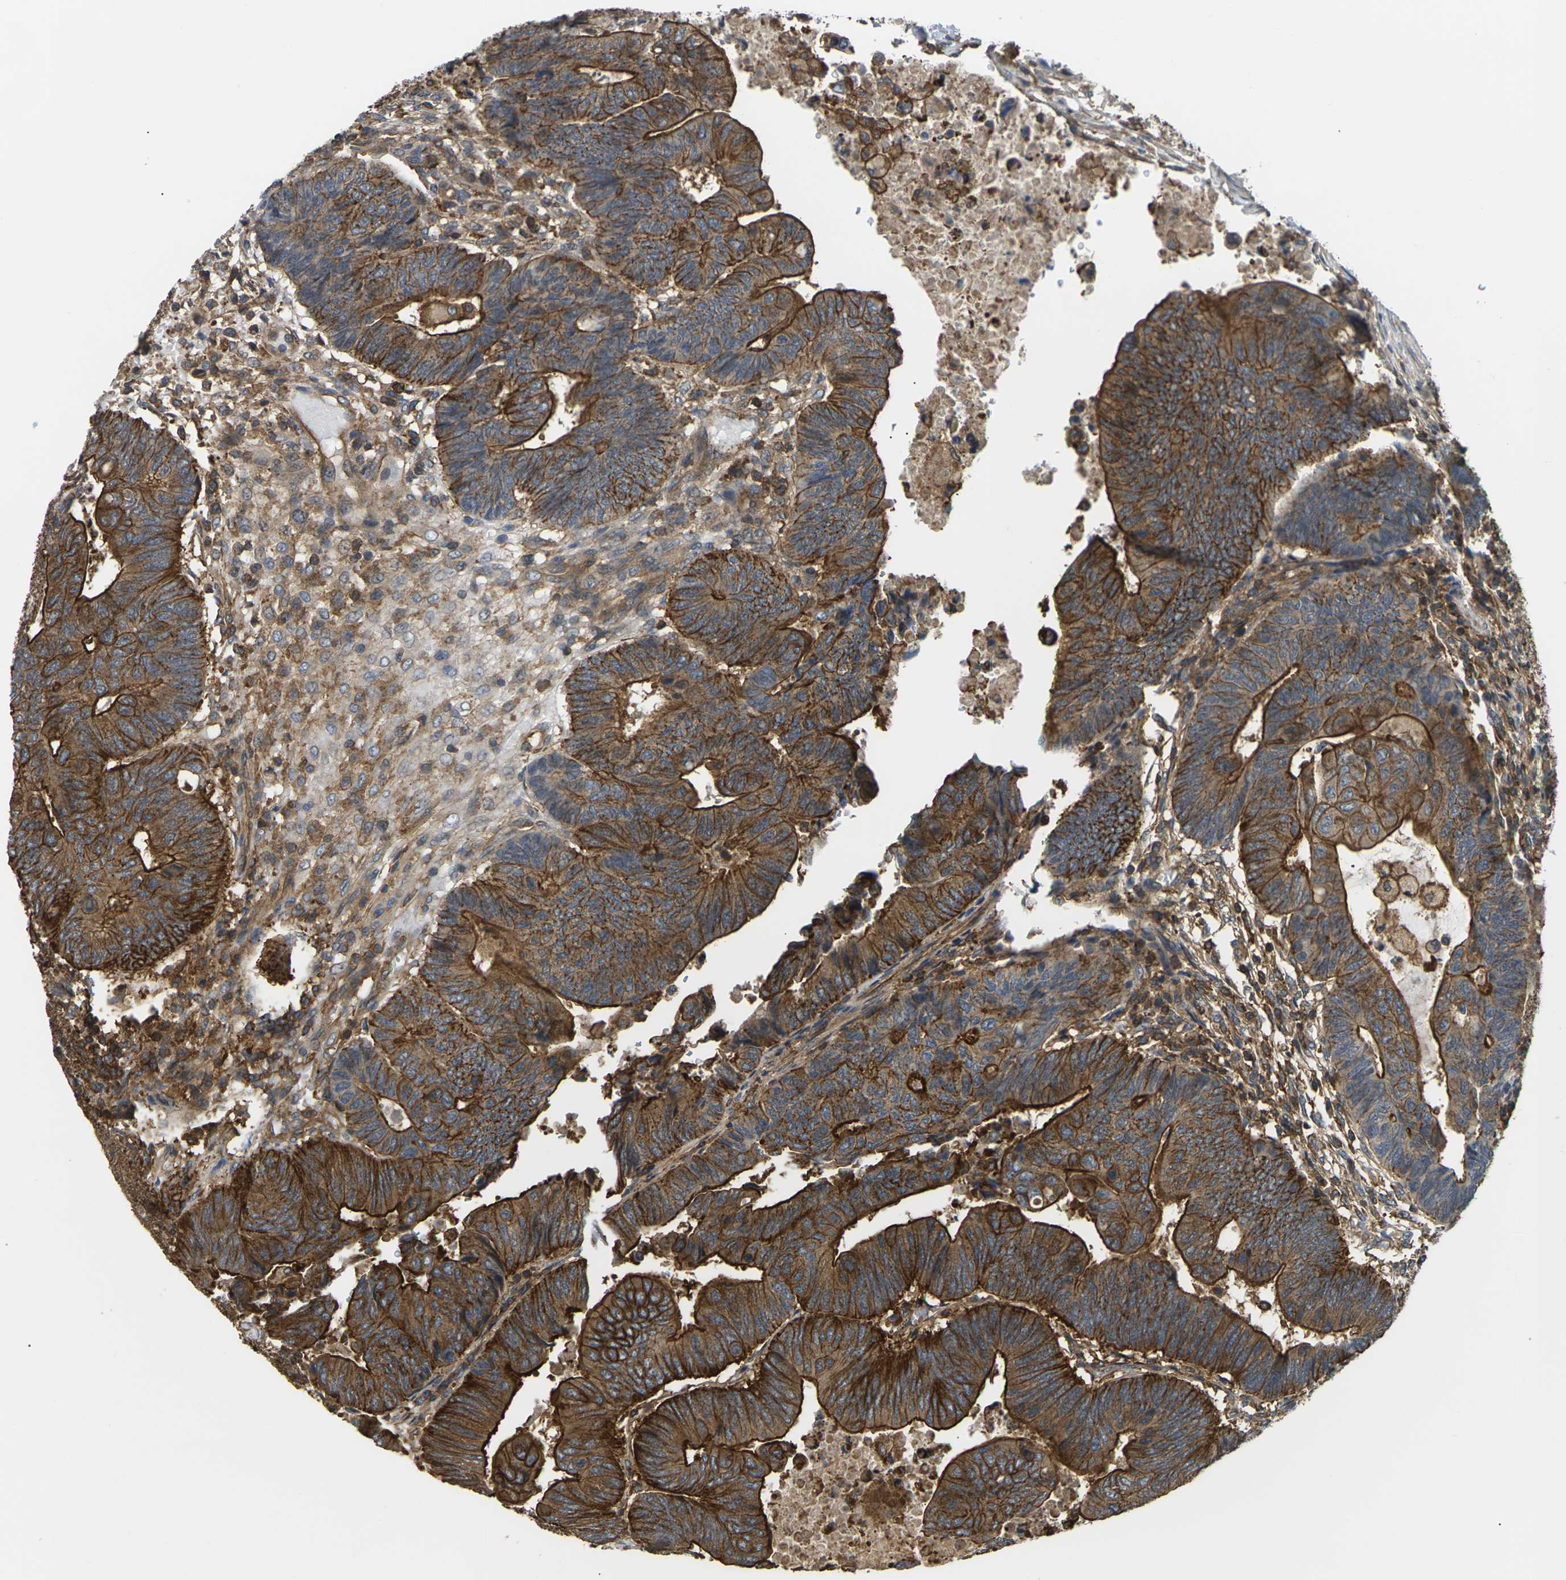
{"staining": {"intensity": "strong", "quantity": ">75%", "location": "cytoplasmic/membranous"}, "tissue": "colorectal cancer", "cell_type": "Tumor cells", "image_type": "cancer", "snomed": [{"axis": "morphology", "description": "Normal tissue, NOS"}, {"axis": "morphology", "description": "Adenocarcinoma, NOS"}, {"axis": "topography", "description": "Rectum"}, {"axis": "topography", "description": "Peripheral nerve tissue"}], "caption": "Protein staining by immunohistochemistry demonstrates strong cytoplasmic/membranous expression in about >75% of tumor cells in colorectal cancer. Immunohistochemistry (ihc) stains the protein in brown and the nuclei are stained blue.", "gene": "IQGAP1", "patient": {"sex": "male", "age": 92}}